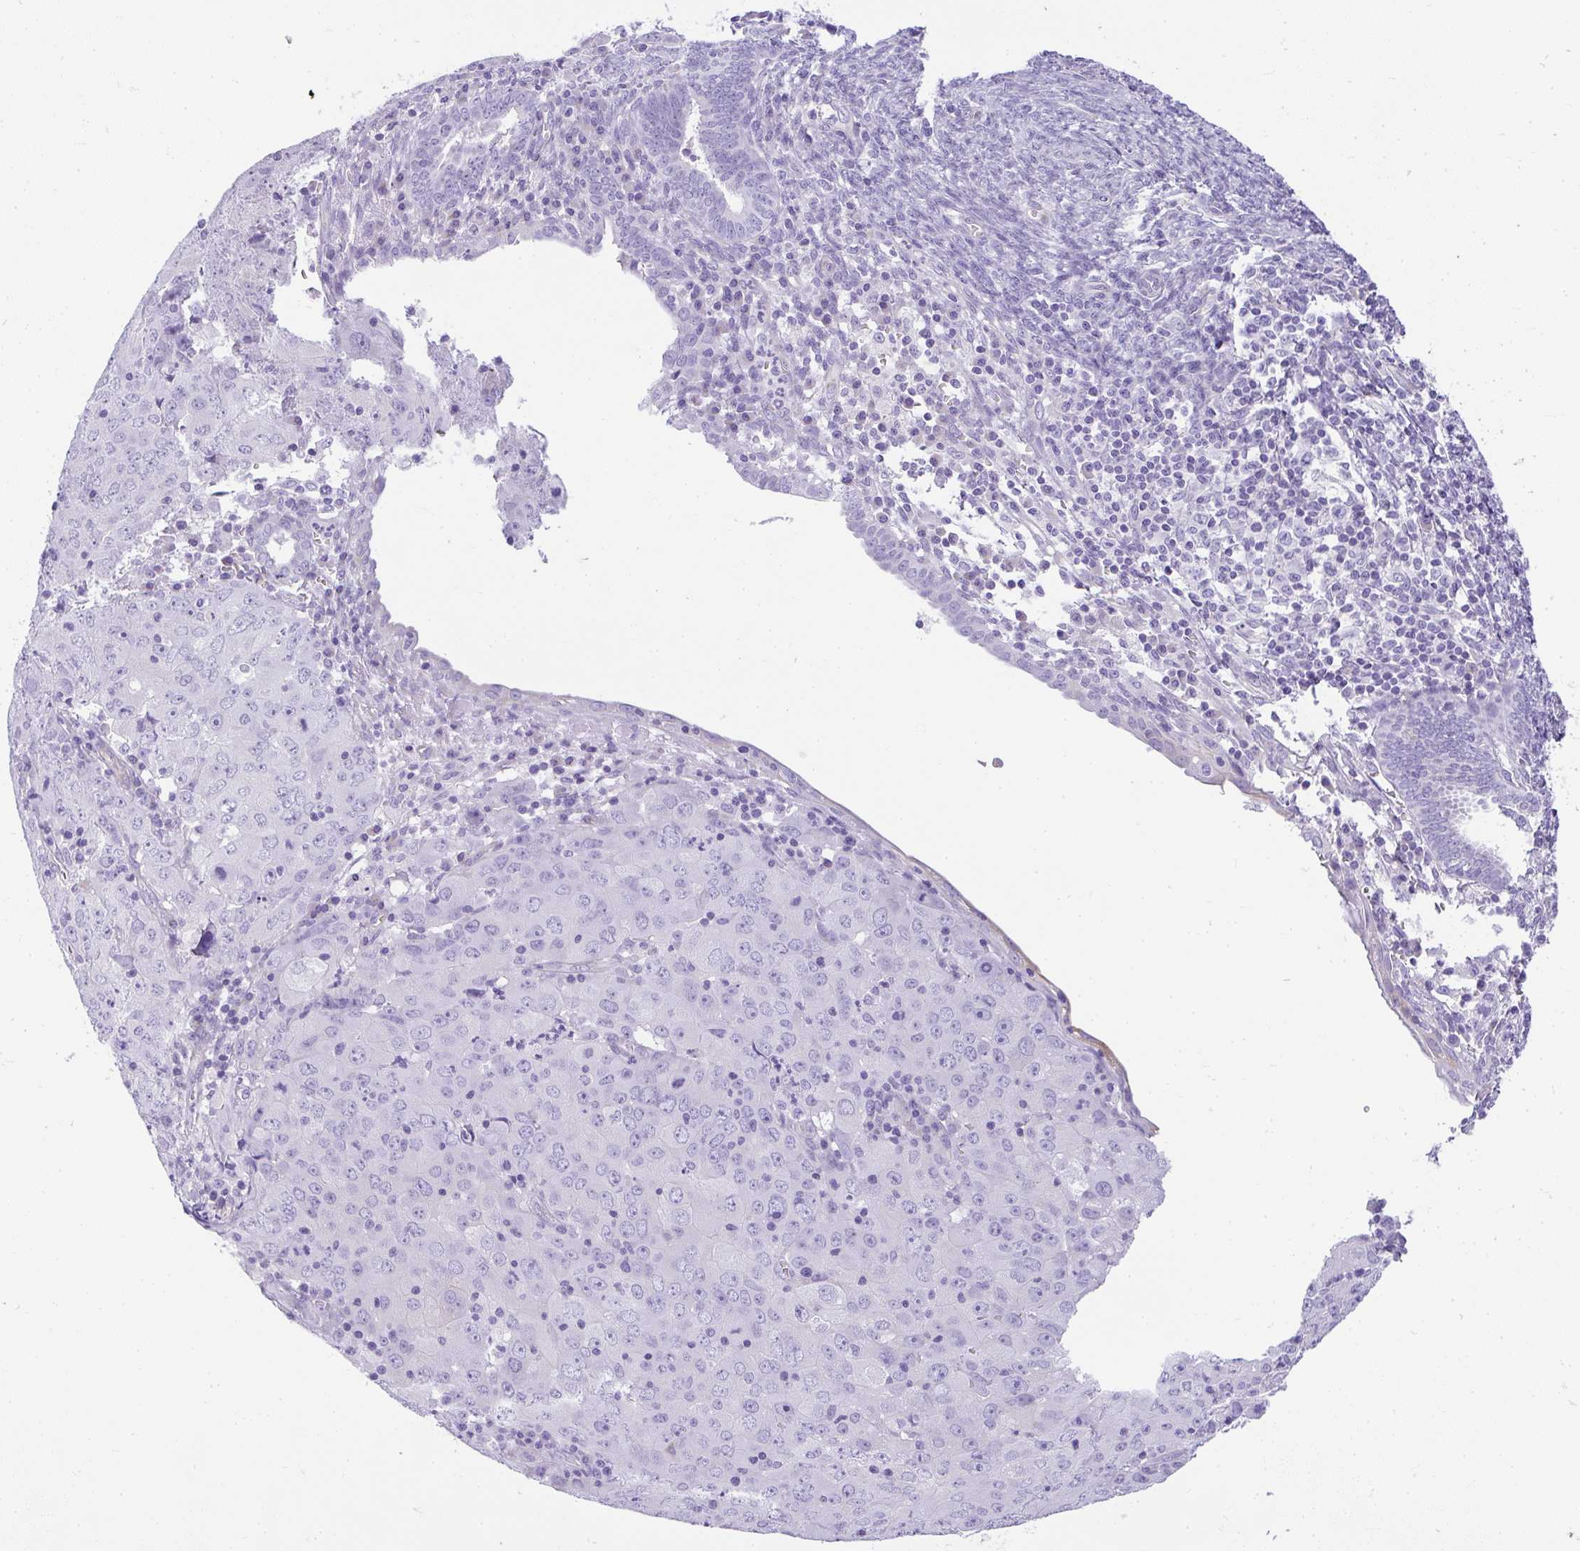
{"staining": {"intensity": "negative", "quantity": "none", "location": "none"}, "tissue": "cervical cancer", "cell_type": "Tumor cells", "image_type": "cancer", "snomed": [{"axis": "morphology", "description": "Adenocarcinoma, NOS"}, {"axis": "topography", "description": "Cervix"}], "caption": "Human cervical cancer stained for a protein using immunohistochemistry shows no expression in tumor cells.", "gene": "PLPPR3", "patient": {"sex": "female", "age": 56}}